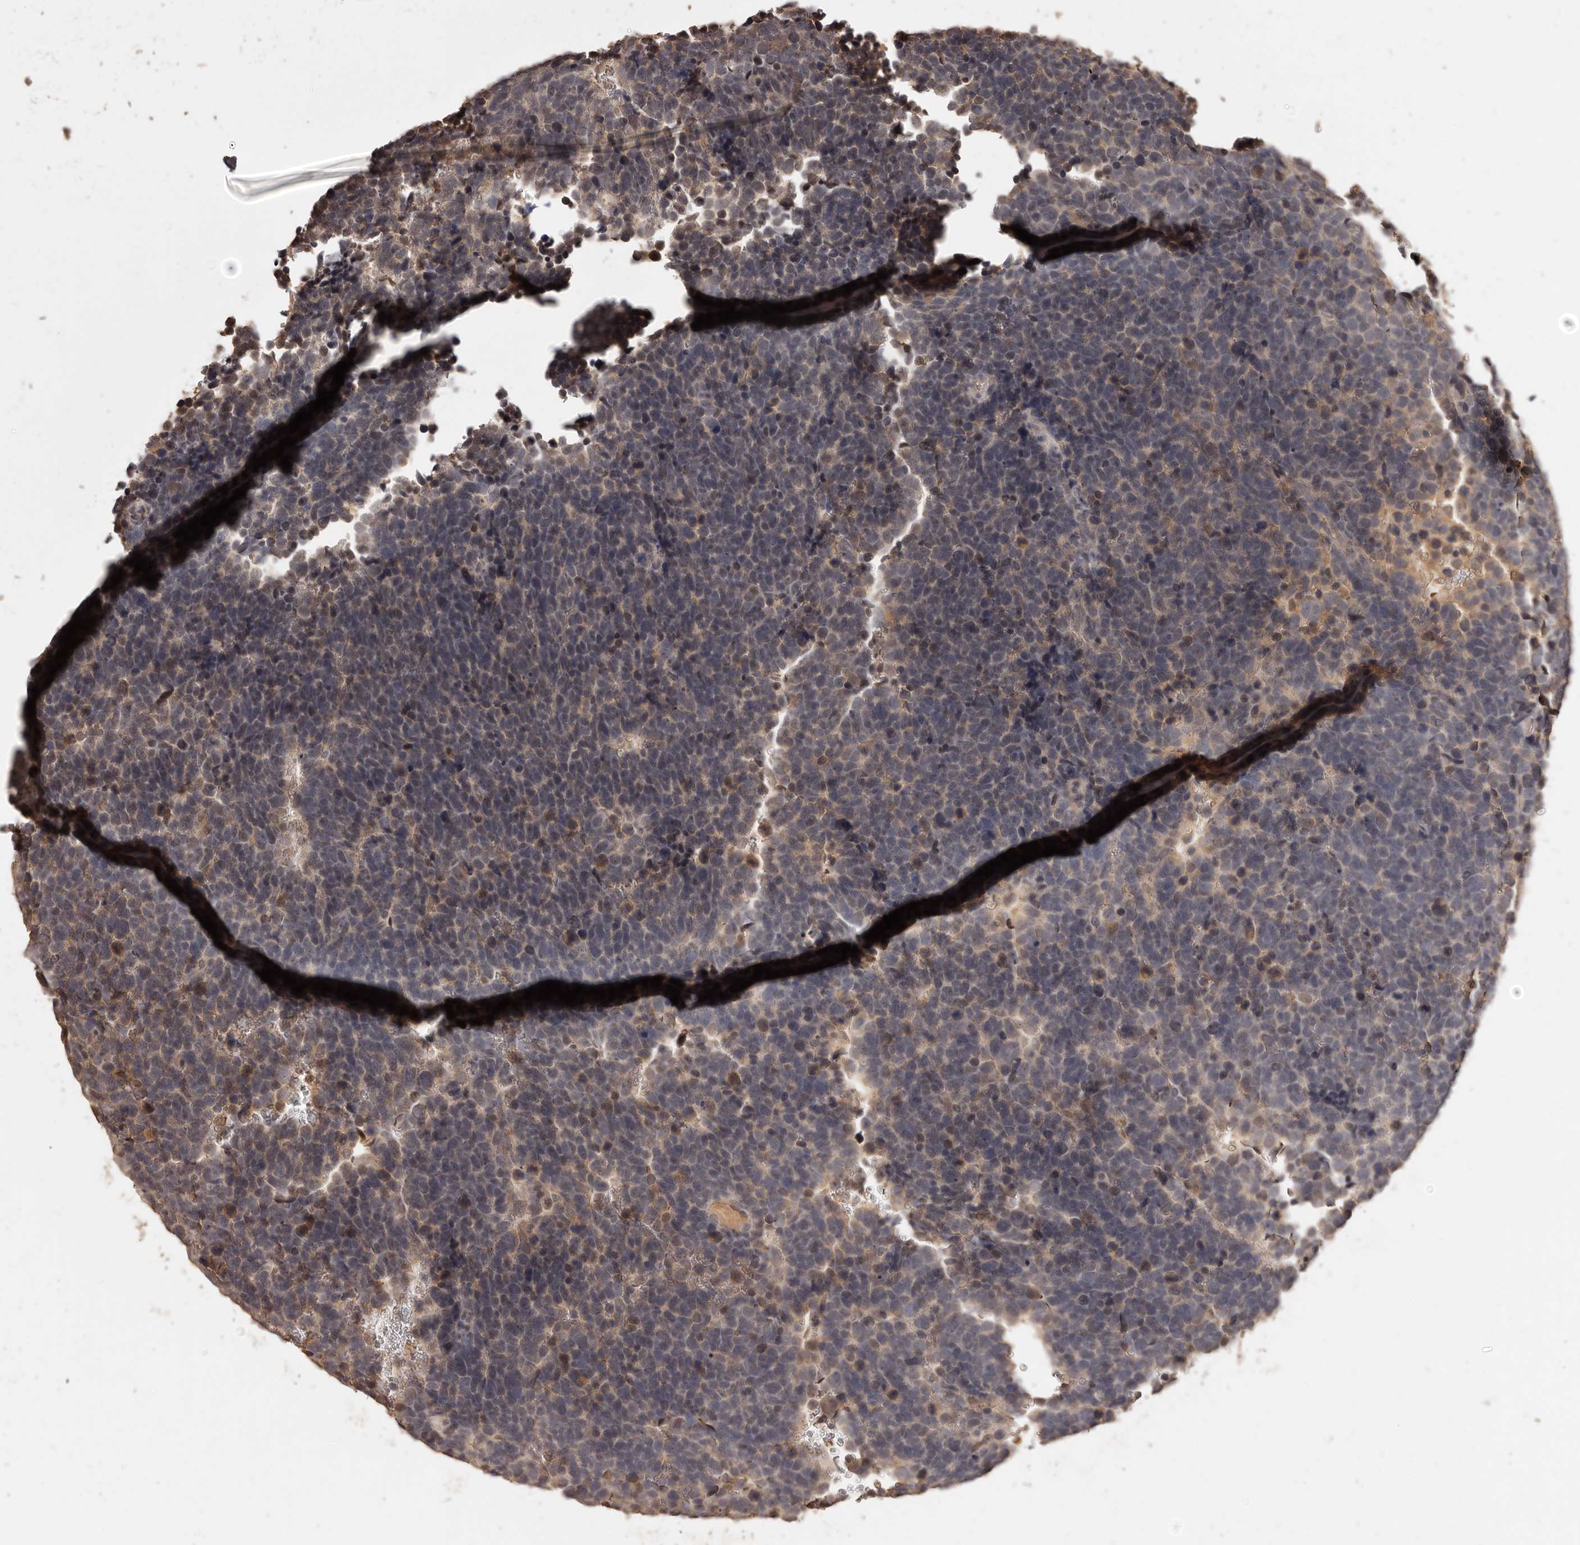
{"staining": {"intensity": "moderate", "quantity": "<25%", "location": "cytoplasmic/membranous,nuclear"}, "tissue": "urothelial cancer", "cell_type": "Tumor cells", "image_type": "cancer", "snomed": [{"axis": "morphology", "description": "Urothelial carcinoma, High grade"}, {"axis": "topography", "description": "Urinary bladder"}], "caption": "Immunohistochemistry (IHC) staining of urothelial cancer, which displays low levels of moderate cytoplasmic/membranous and nuclear positivity in about <25% of tumor cells indicating moderate cytoplasmic/membranous and nuclear protein expression. The staining was performed using DAB (3,3'-diaminobenzidine) (brown) for protein detection and nuclei were counterstained in hematoxylin (blue).", "gene": "TSPAN13", "patient": {"sex": "female", "age": 82}}